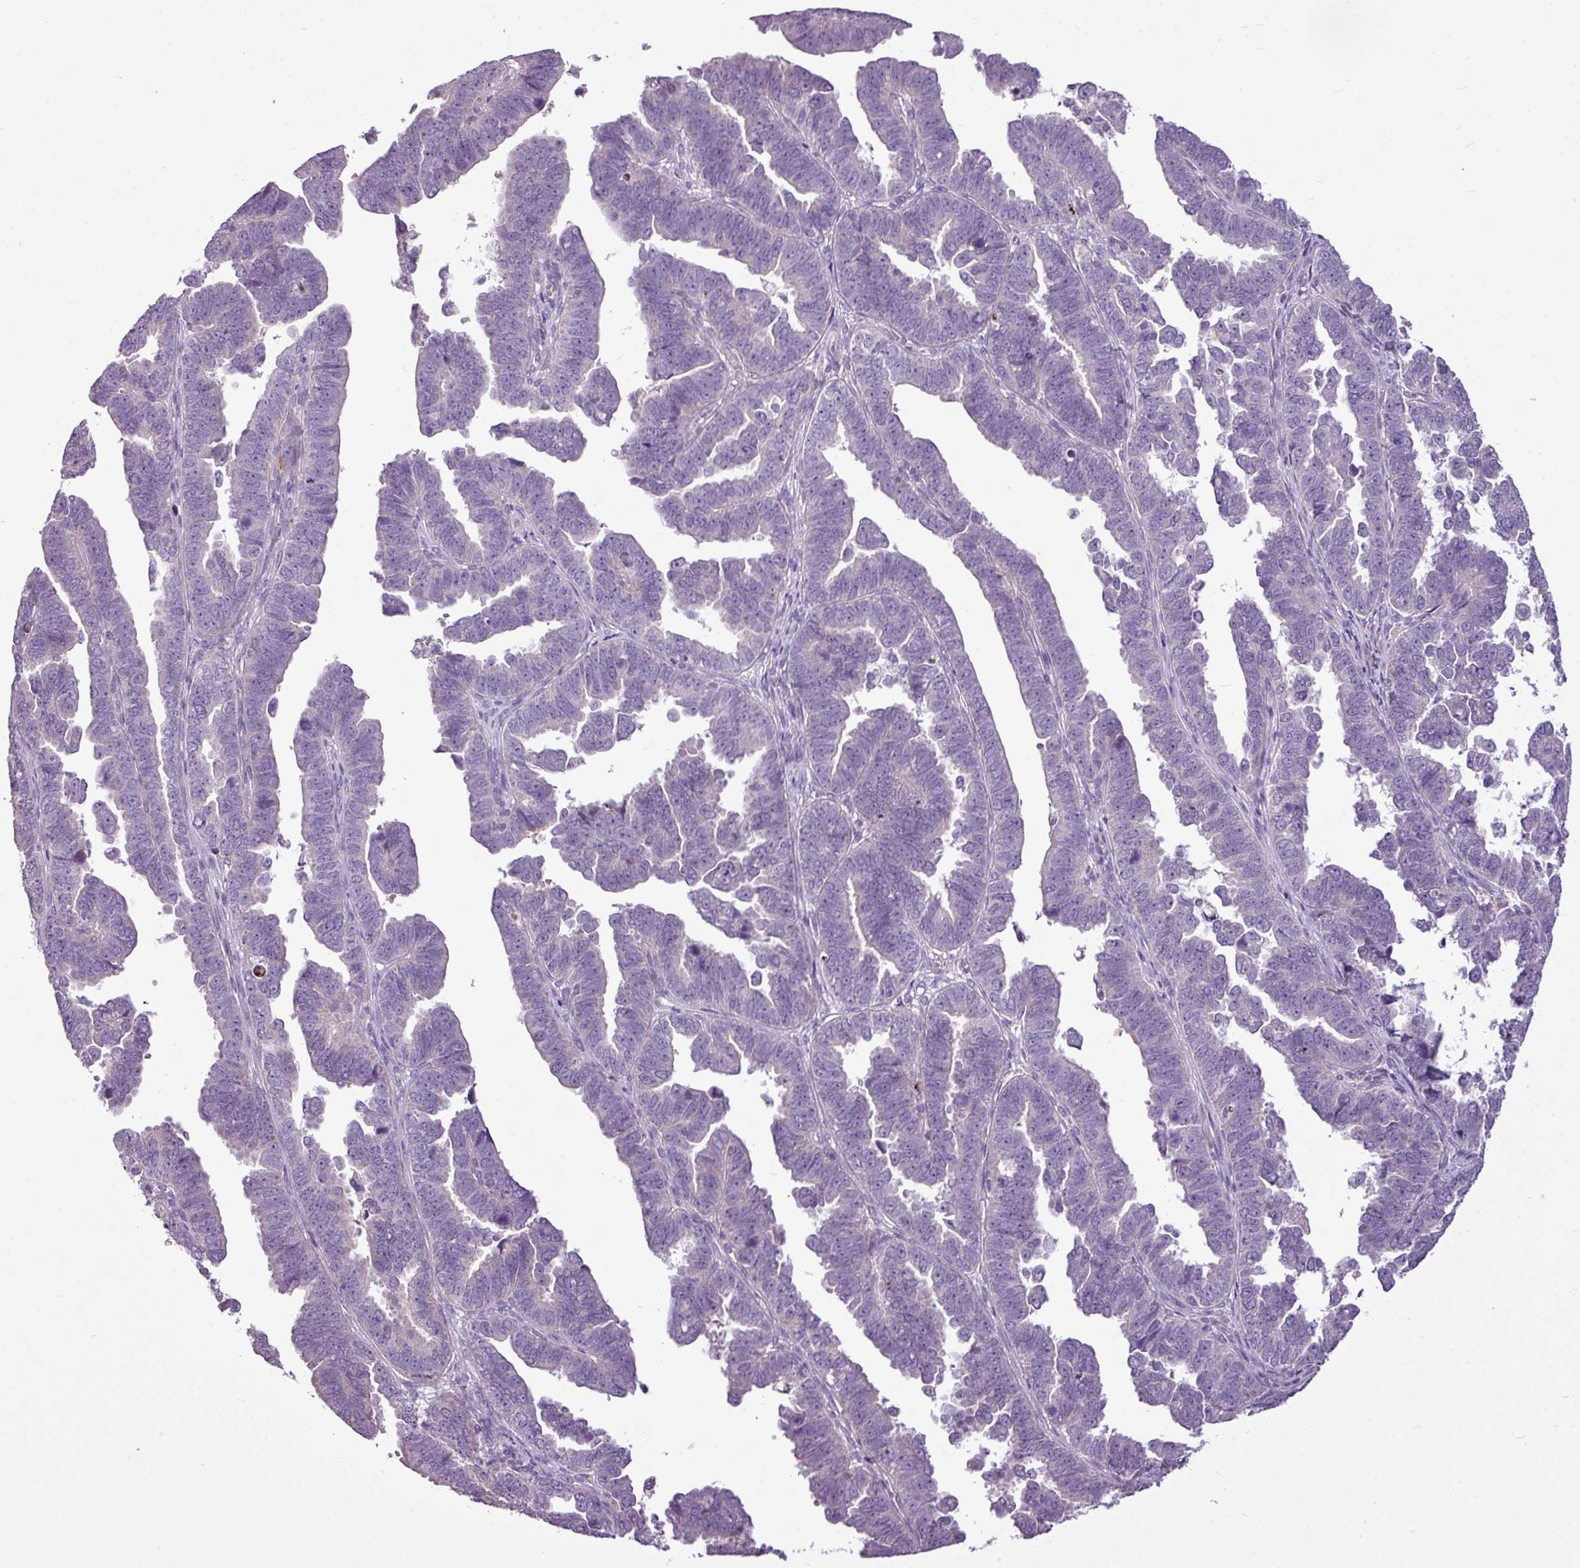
{"staining": {"intensity": "negative", "quantity": "none", "location": "none"}, "tissue": "endometrial cancer", "cell_type": "Tumor cells", "image_type": "cancer", "snomed": [{"axis": "morphology", "description": "Adenocarcinoma, NOS"}, {"axis": "topography", "description": "Endometrium"}], "caption": "There is no significant positivity in tumor cells of endometrial adenocarcinoma. The staining is performed using DAB (3,3'-diaminobenzidine) brown chromogen with nuclei counter-stained in using hematoxylin.", "gene": "IL17A", "patient": {"sex": "female", "age": 75}}